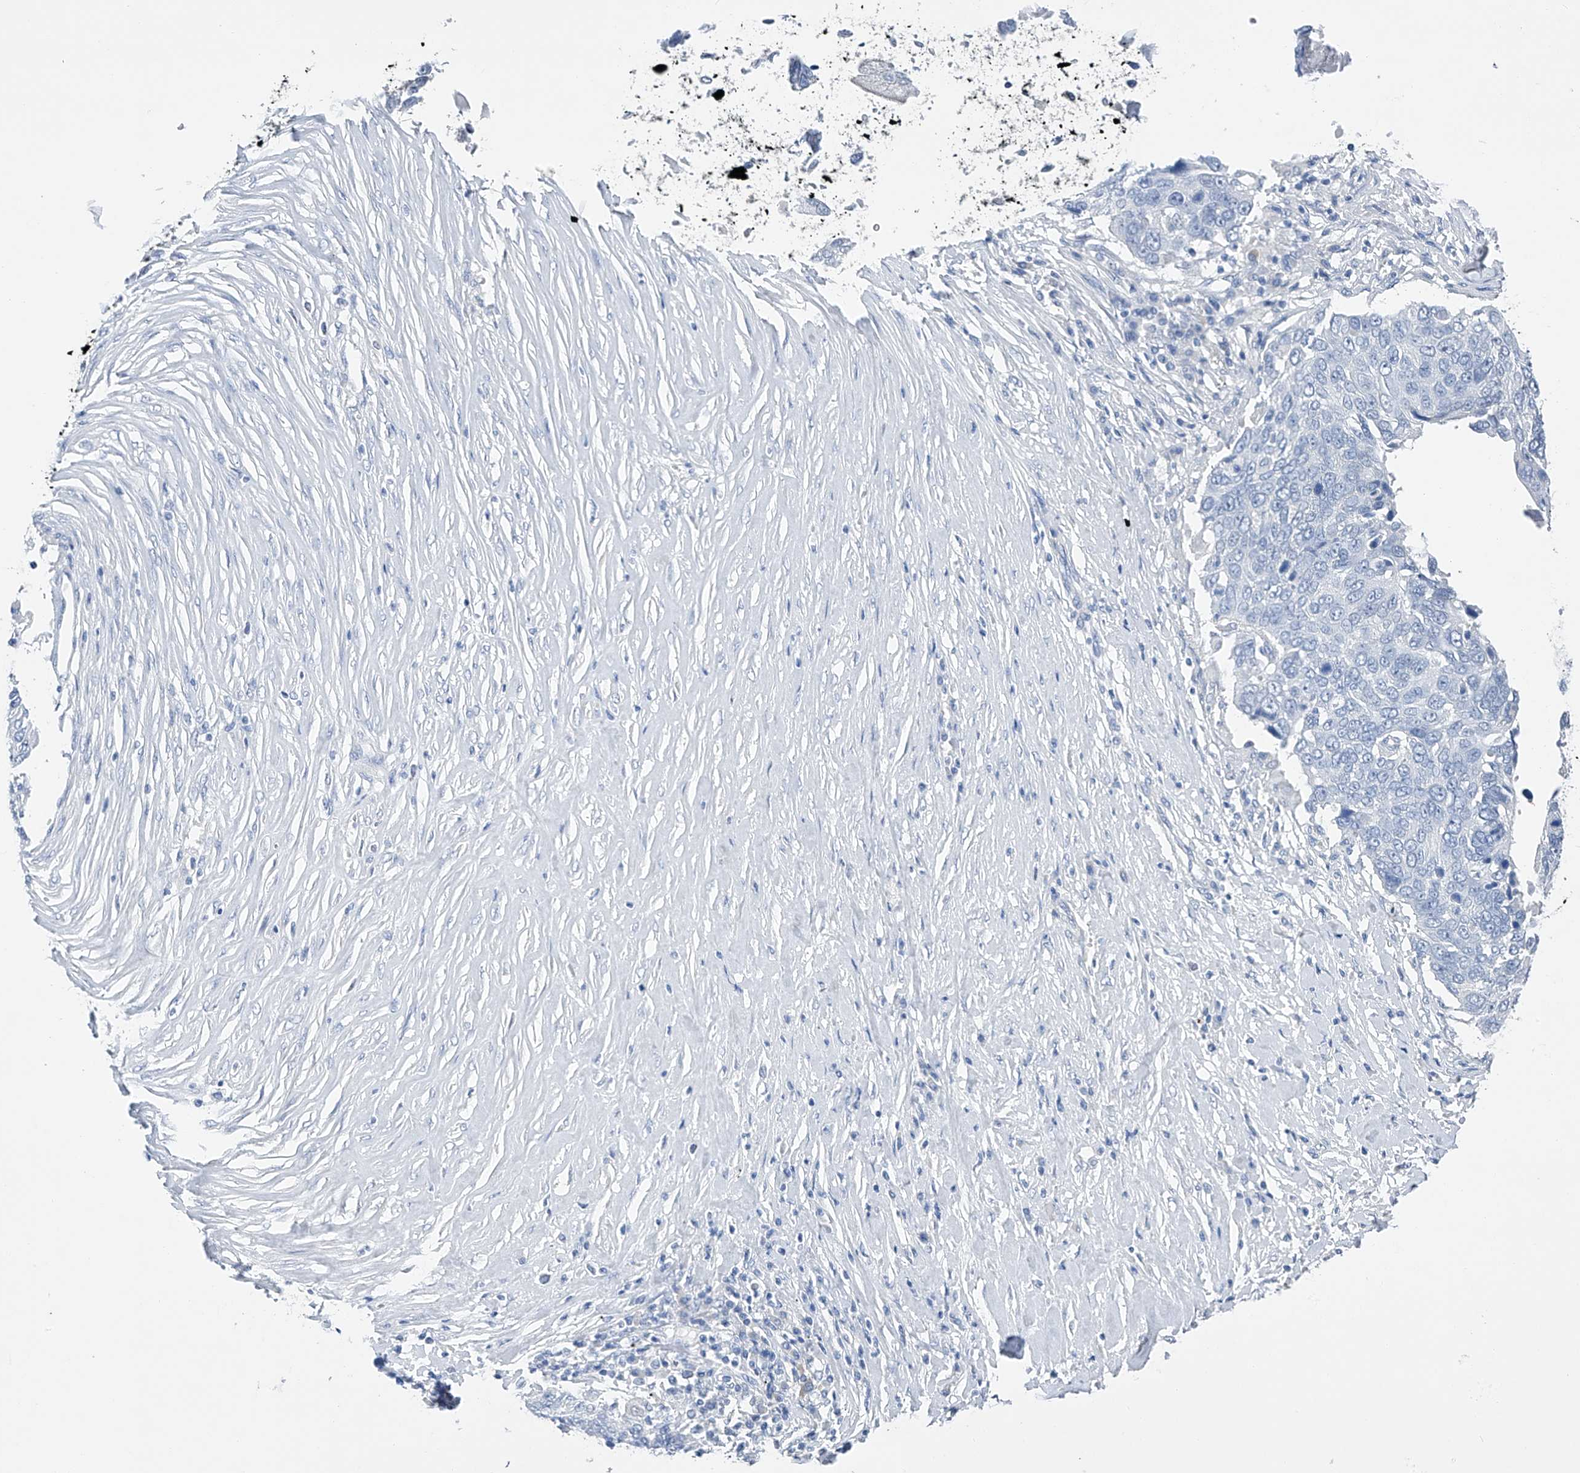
{"staining": {"intensity": "negative", "quantity": "none", "location": "none"}, "tissue": "lung cancer", "cell_type": "Tumor cells", "image_type": "cancer", "snomed": [{"axis": "morphology", "description": "Squamous cell carcinoma, NOS"}, {"axis": "topography", "description": "Lung"}], "caption": "Protein analysis of lung cancer (squamous cell carcinoma) demonstrates no significant expression in tumor cells.", "gene": "ADRA1A", "patient": {"sex": "male", "age": 66}}